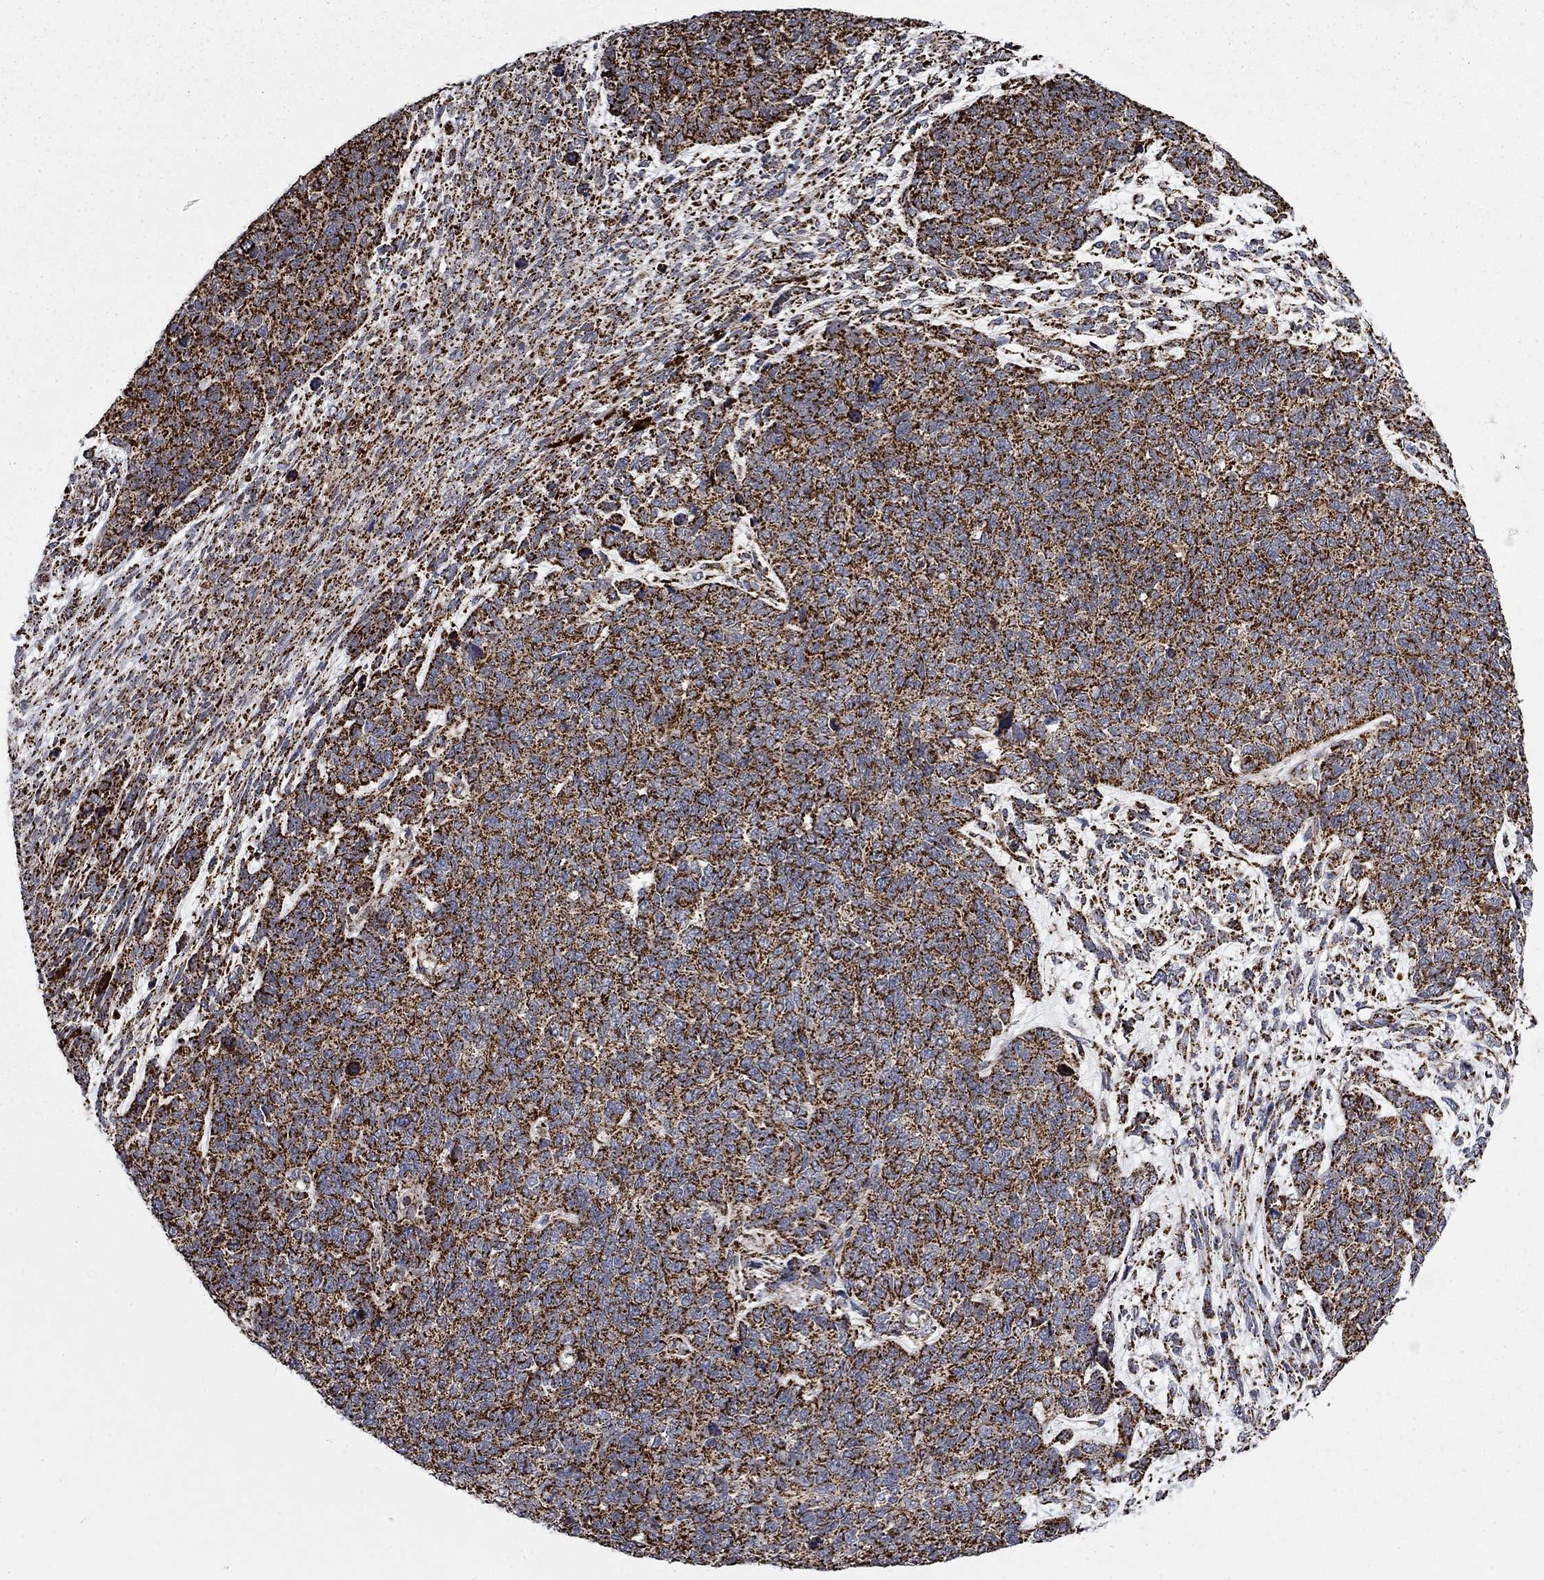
{"staining": {"intensity": "strong", "quantity": ">75%", "location": "cytoplasmic/membranous"}, "tissue": "cervical cancer", "cell_type": "Tumor cells", "image_type": "cancer", "snomed": [{"axis": "morphology", "description": "Squamous cell carcinoma, NOS"}, {"axis": "topography", "description": "Cervix"}], "caption": "Immunohistochemistry (IHC) (DAB) staining of squamous cell carcinoma (cervical) exhibits strong cytoplasmic/membranous protein positivity in approximately >75% of tumor cells.", "gene": "MOAP1", "patient": {"sex": "female", "age": 63}}